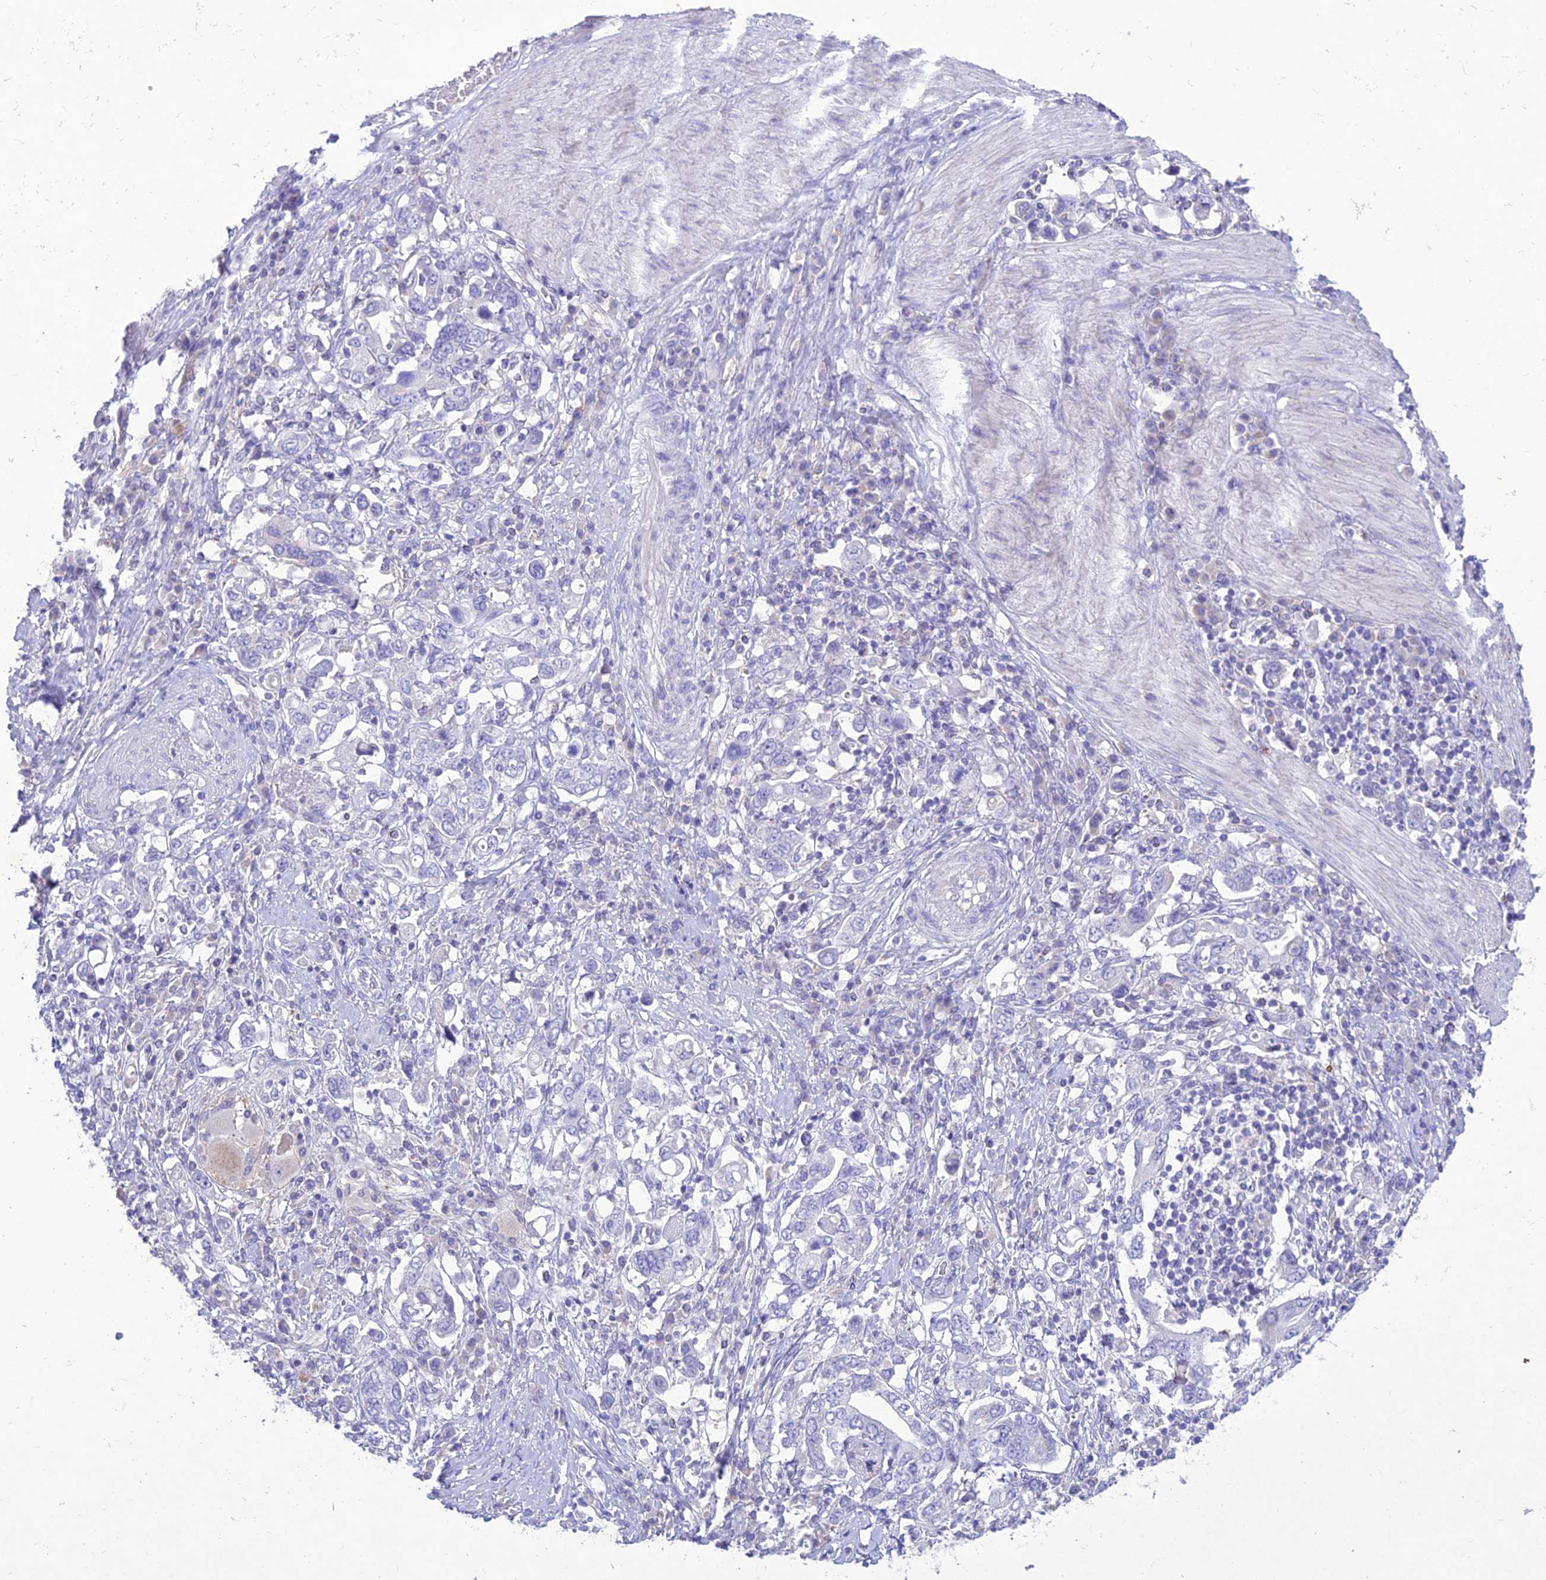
{"staining": {"intensity": "negative", "quantity": "none", "location": "none"}, "tissue": "stomach cancer", "cell_type": "Tumor cells", "image_type": "cancer", "snomed": [{"axis": "morphology", "description": "Adenocarcinoma, NOS"}, {"axis": "topography", "description": "Stomach, upper"}, {"axis": "topography", "description": "Stomach"}], "caption": "IHC photomicrograph of adenocarcinoma (stomach) stained for a protein (brown), which reveals no staining in tumor cells.", "gene": "SLC13A5", "patient": {"sex": "male", "age": 62}}